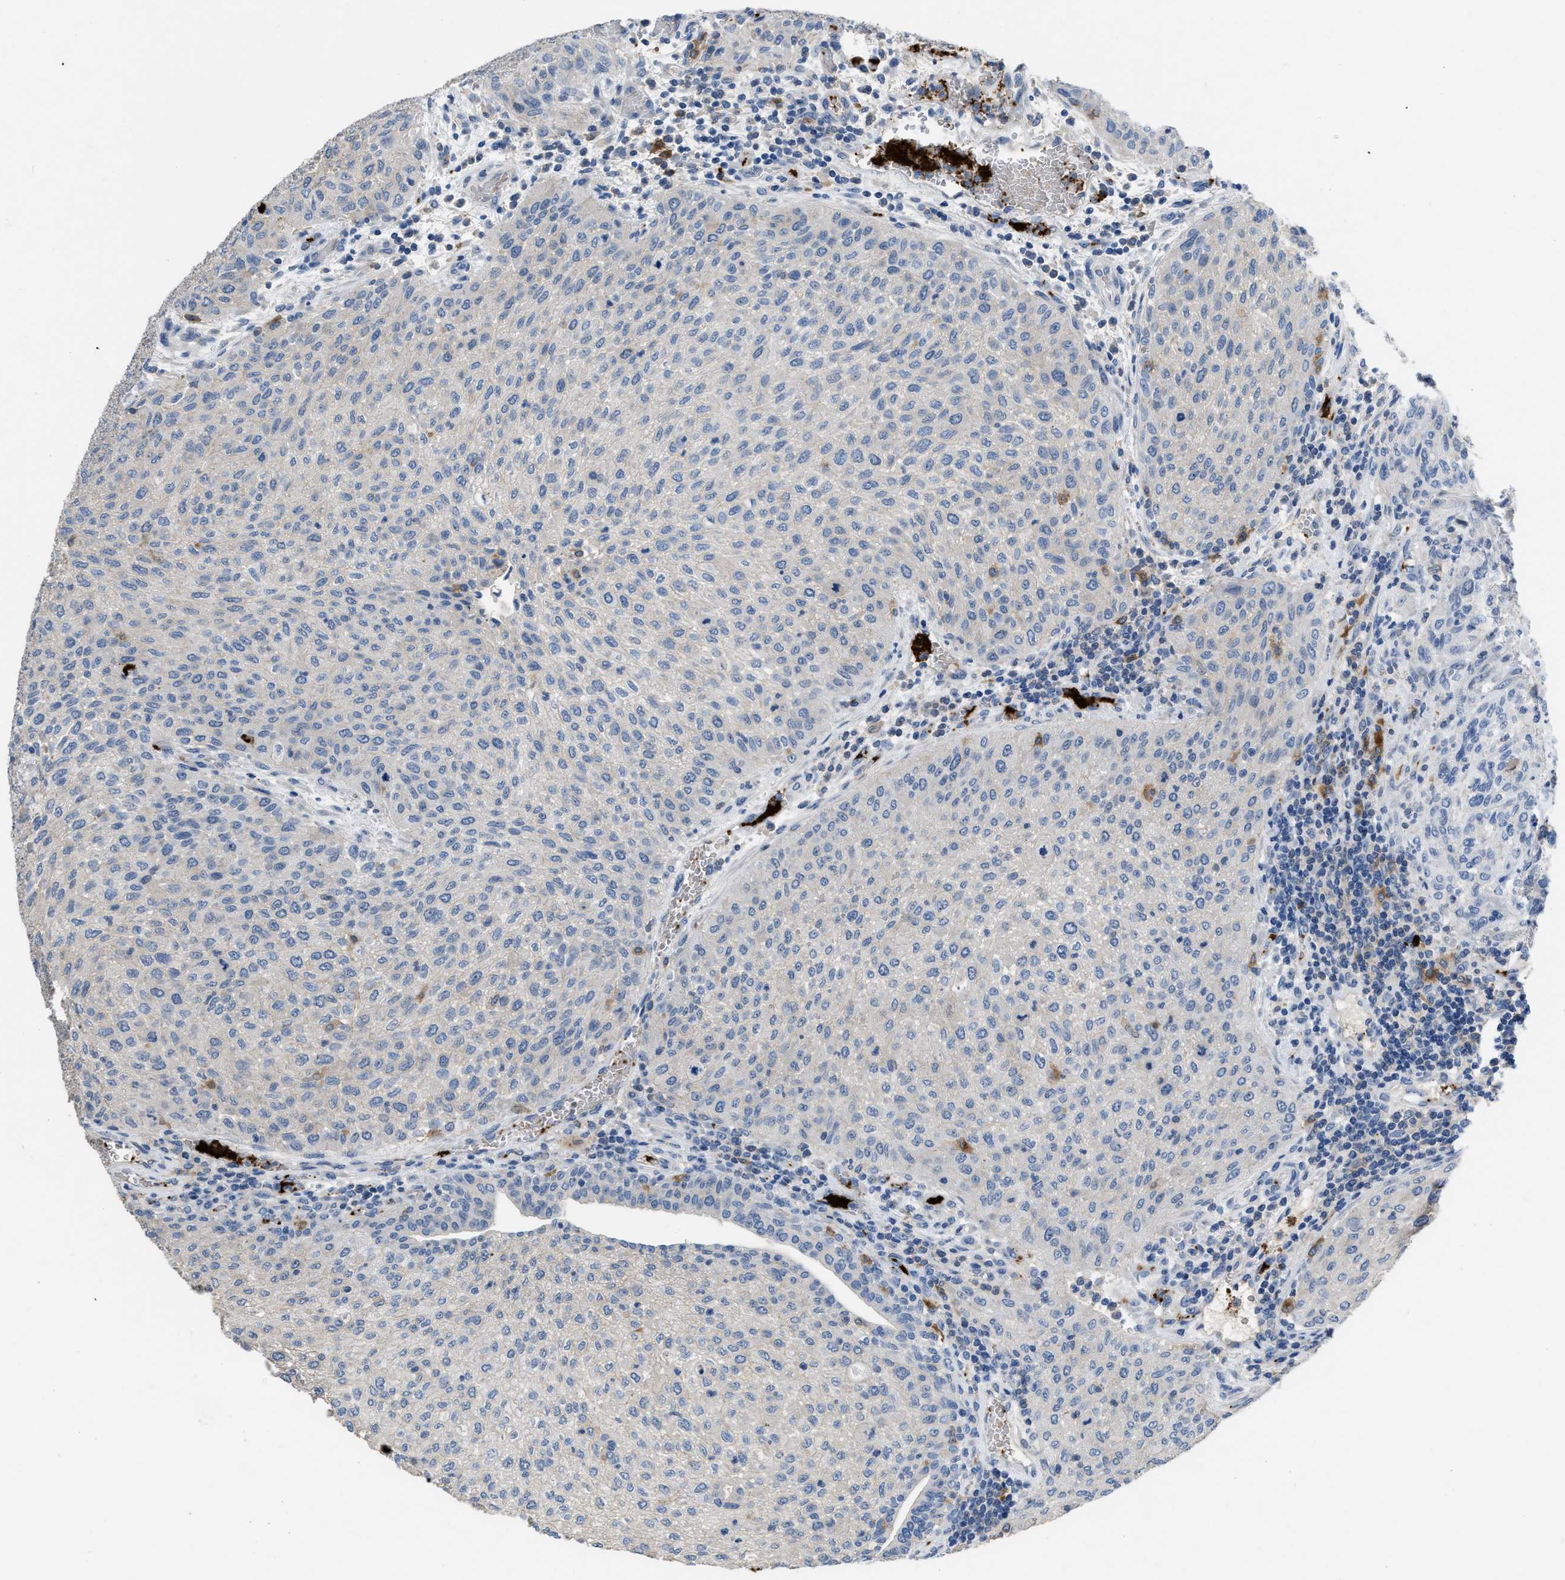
{"staining": {"intensity": "negative", "quantity": "none", "location": "none"}, "tissue": "urothelial cancer", "cell_type": "Tumor cells", "image_type": "cancer", "snomed": [{"axis": "morphology", "description": "Urothelial carcinoma, Low grade"}, {"axis": "morphology", "description": "Urothelial carcinoma, High grade"}, {"axis": "topography", "description": "Urinary bladder"}], "caption": "High-grade urothelial carcinoma stained for a protein using IHC shows no staining tumor cells.", "gene": "FGF18", "patient": {"sex": "male", "age": 35}}